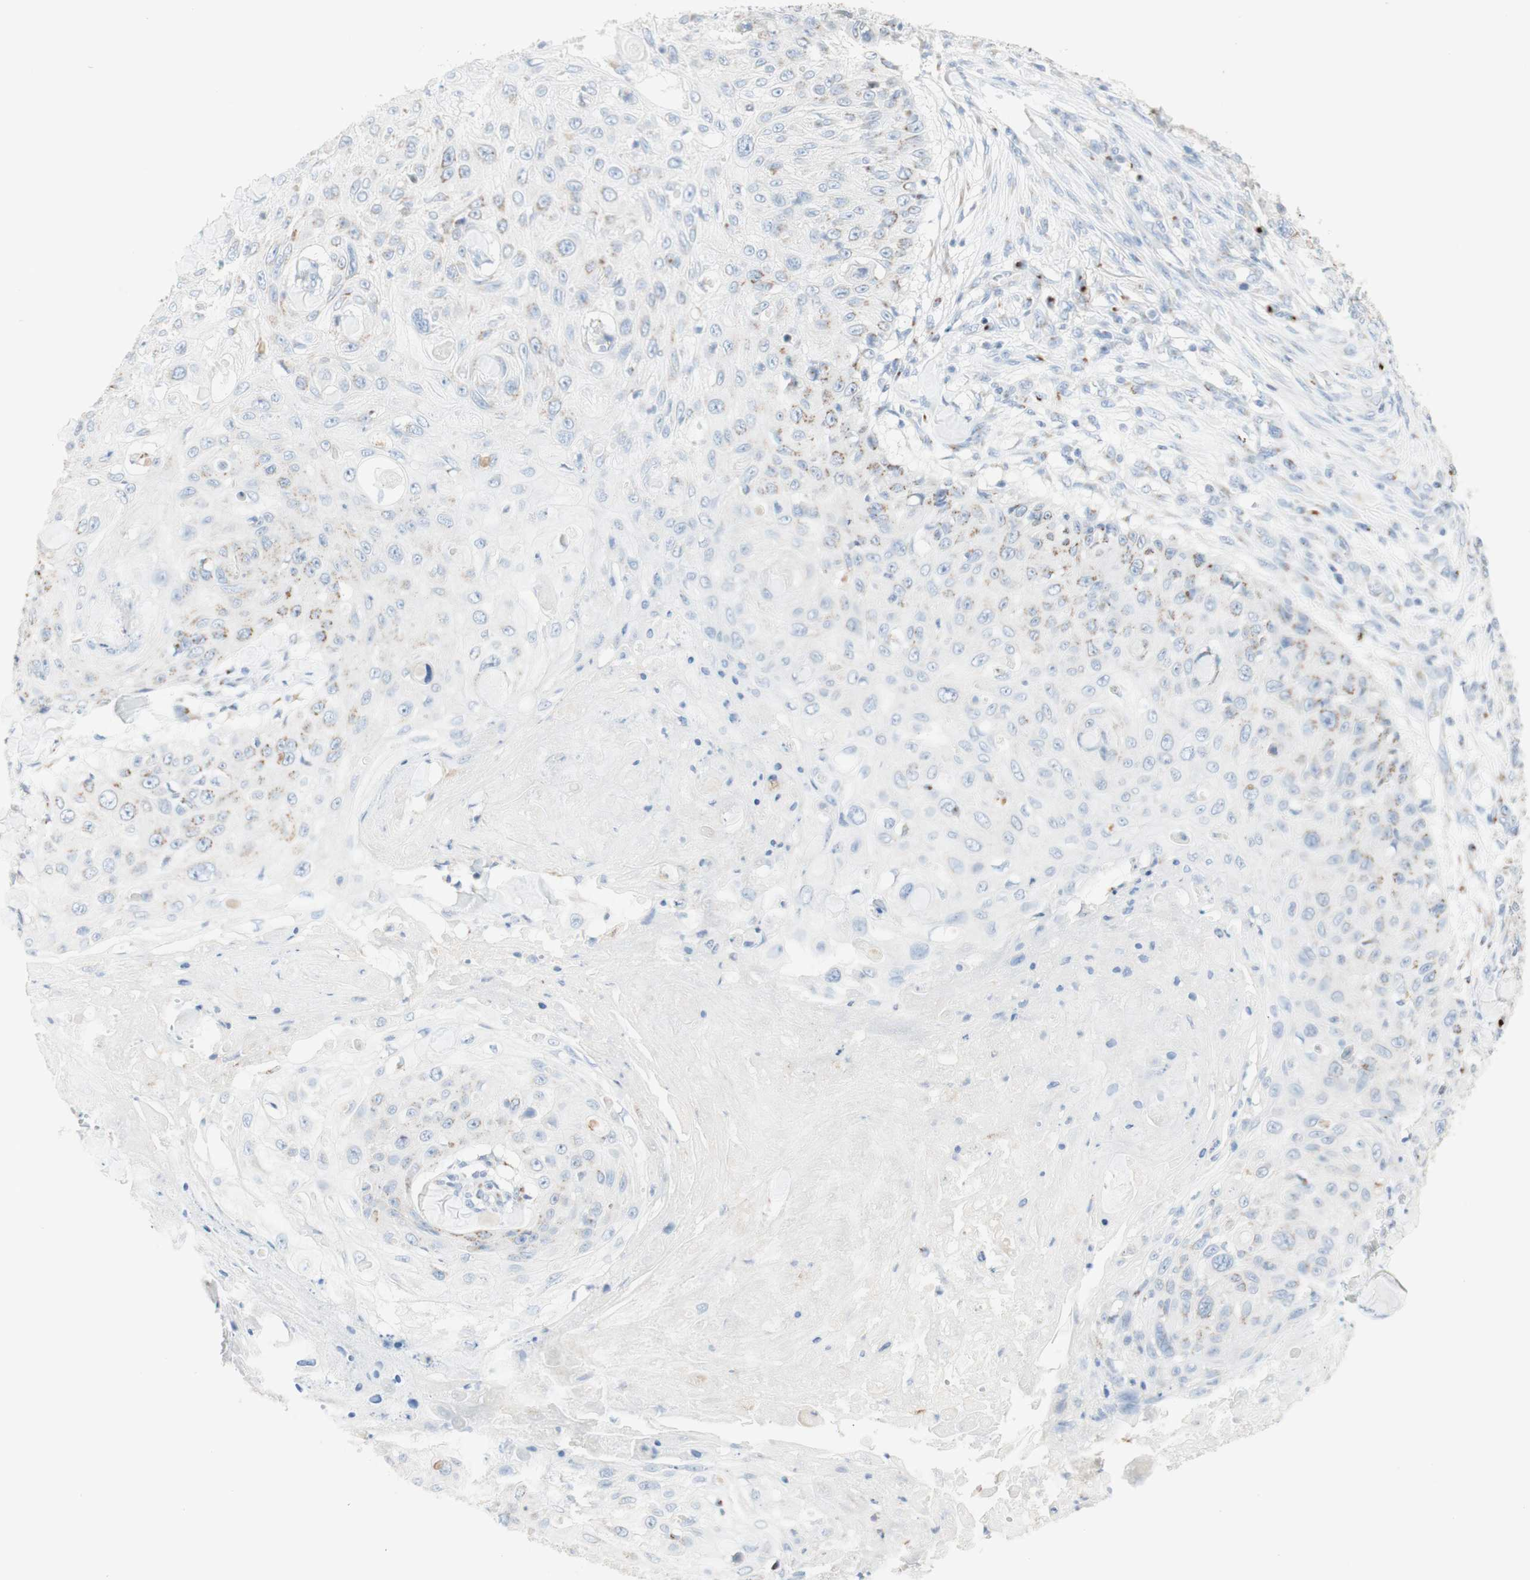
{"staining": {"intensity": "weak", "quantity": "25%-75%", "location": "cytoplasmic/membranous"}, "tissue": "skin cancer", "cell_type": "Tumor cells", "image_type": "cancer", "snomed": [{"axis": "morphology", "description": "Squamous cell carcinoma, NOS"}, {"axis": "topography", "description": "Skin"}], "caption": "Immunohistochemical staining of human squamous cell carcinoma (skin) shows low levels of weak cytoplasmic/membranous protein expression in approximately 25%-75% of tumor cells. The protein is stained brown, and the nuclei are stained in blue (DAB (3,3'-diaminobenzidine) IHC with brightfield microscopy, high magnification).", "gene": "MANEA", "patient": {"sex": "male", "age": 86}}